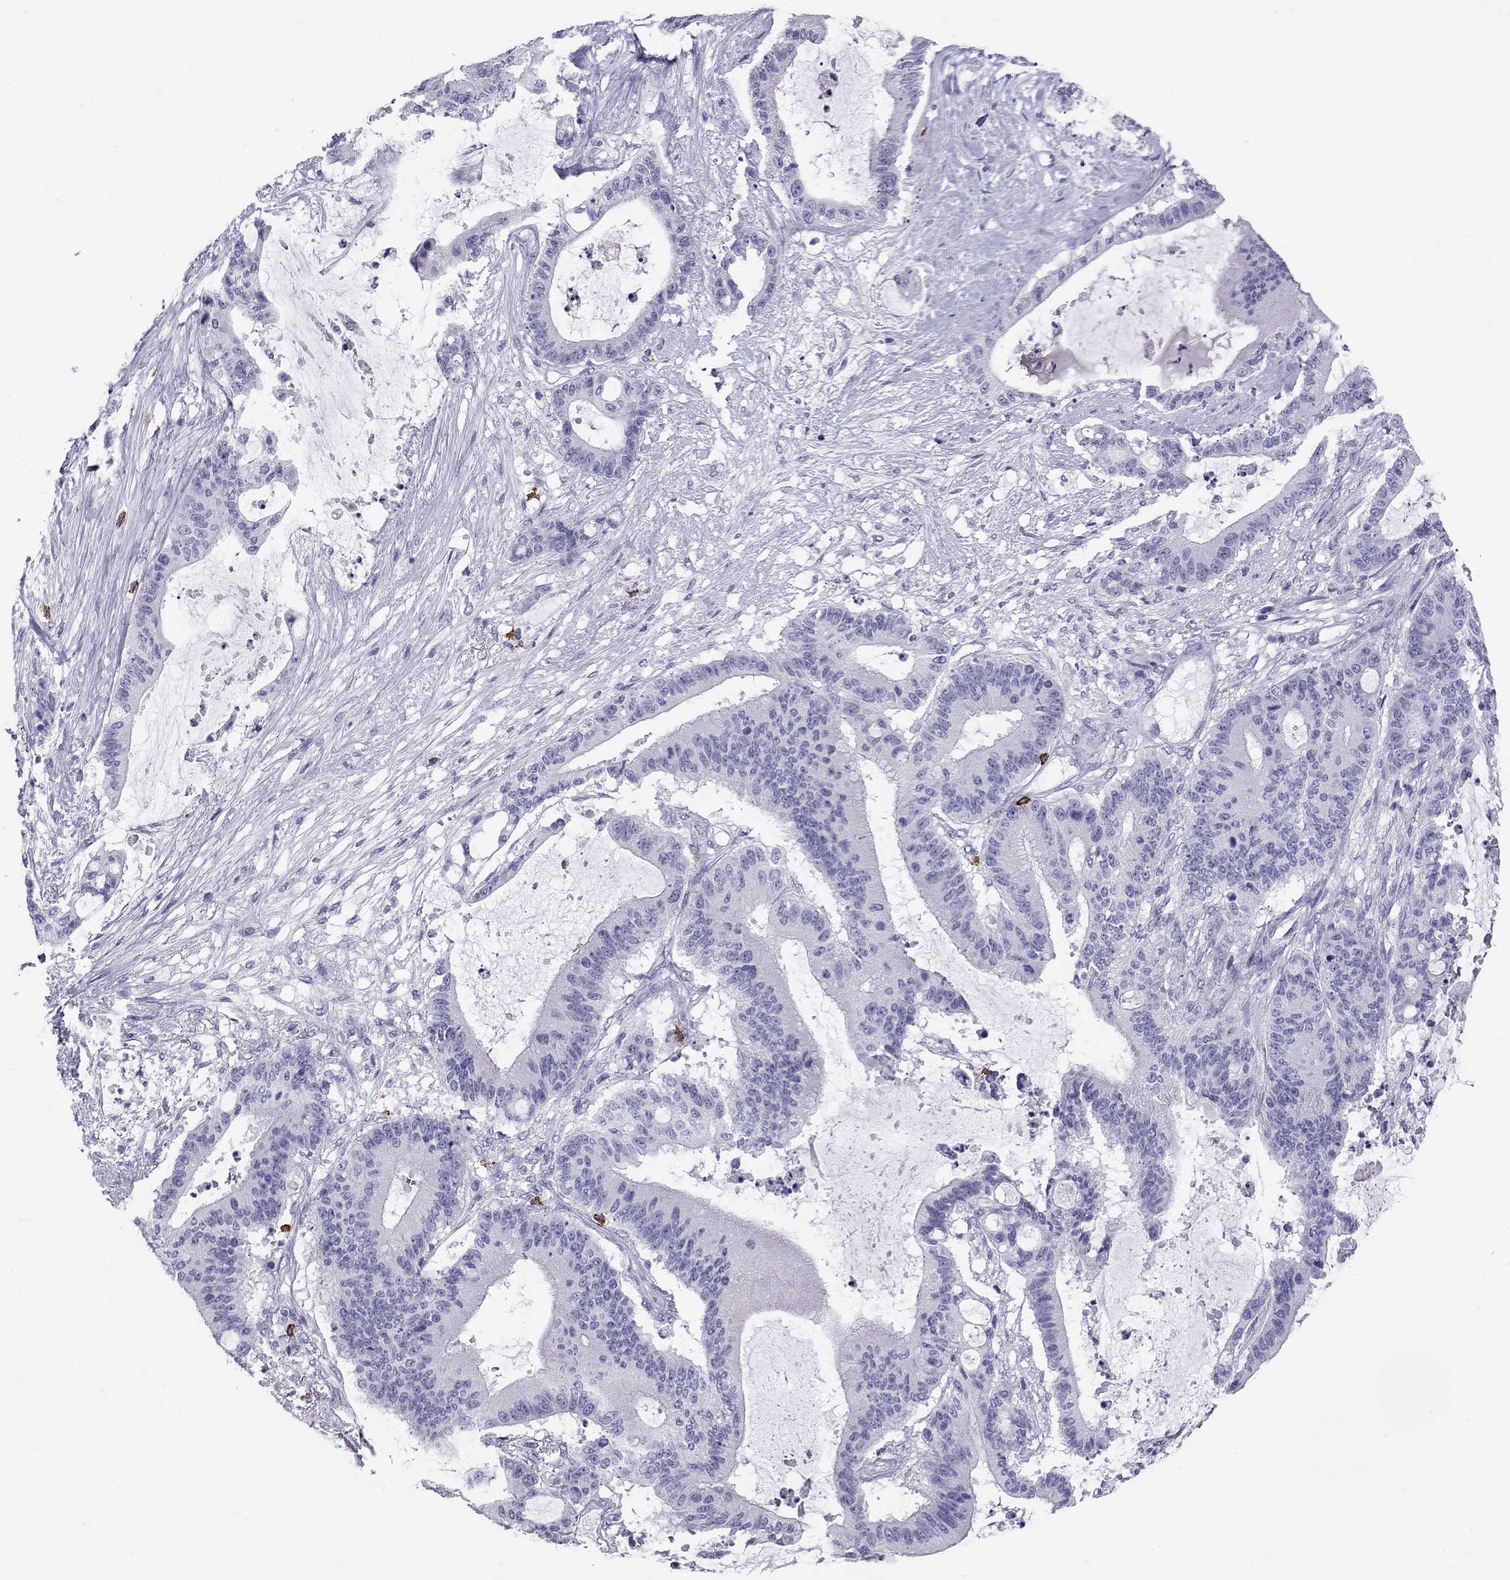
{"staining": {"intensity": "negative", "quantity": "none", "location": "none"}, "tissue": "liver cancer", "cell_type": "Tumor cells", "image_type": "cancer", "snomed": [{"axis": "morphology", "description": "Normal tissue, NOS"}, {"axis": "morphology", "description": "Cholangiocarcinoma"}, {"axis": "topography", "description": "Liver"}, {"axis": "topography", "description": "Peripheral nerve tissue"}], "caption": "Tumor cells show no significant staining in cholangiocarcinoma (liver).", "gene": "IL17REL", "patient": {"sex": "female", "age": 73}}